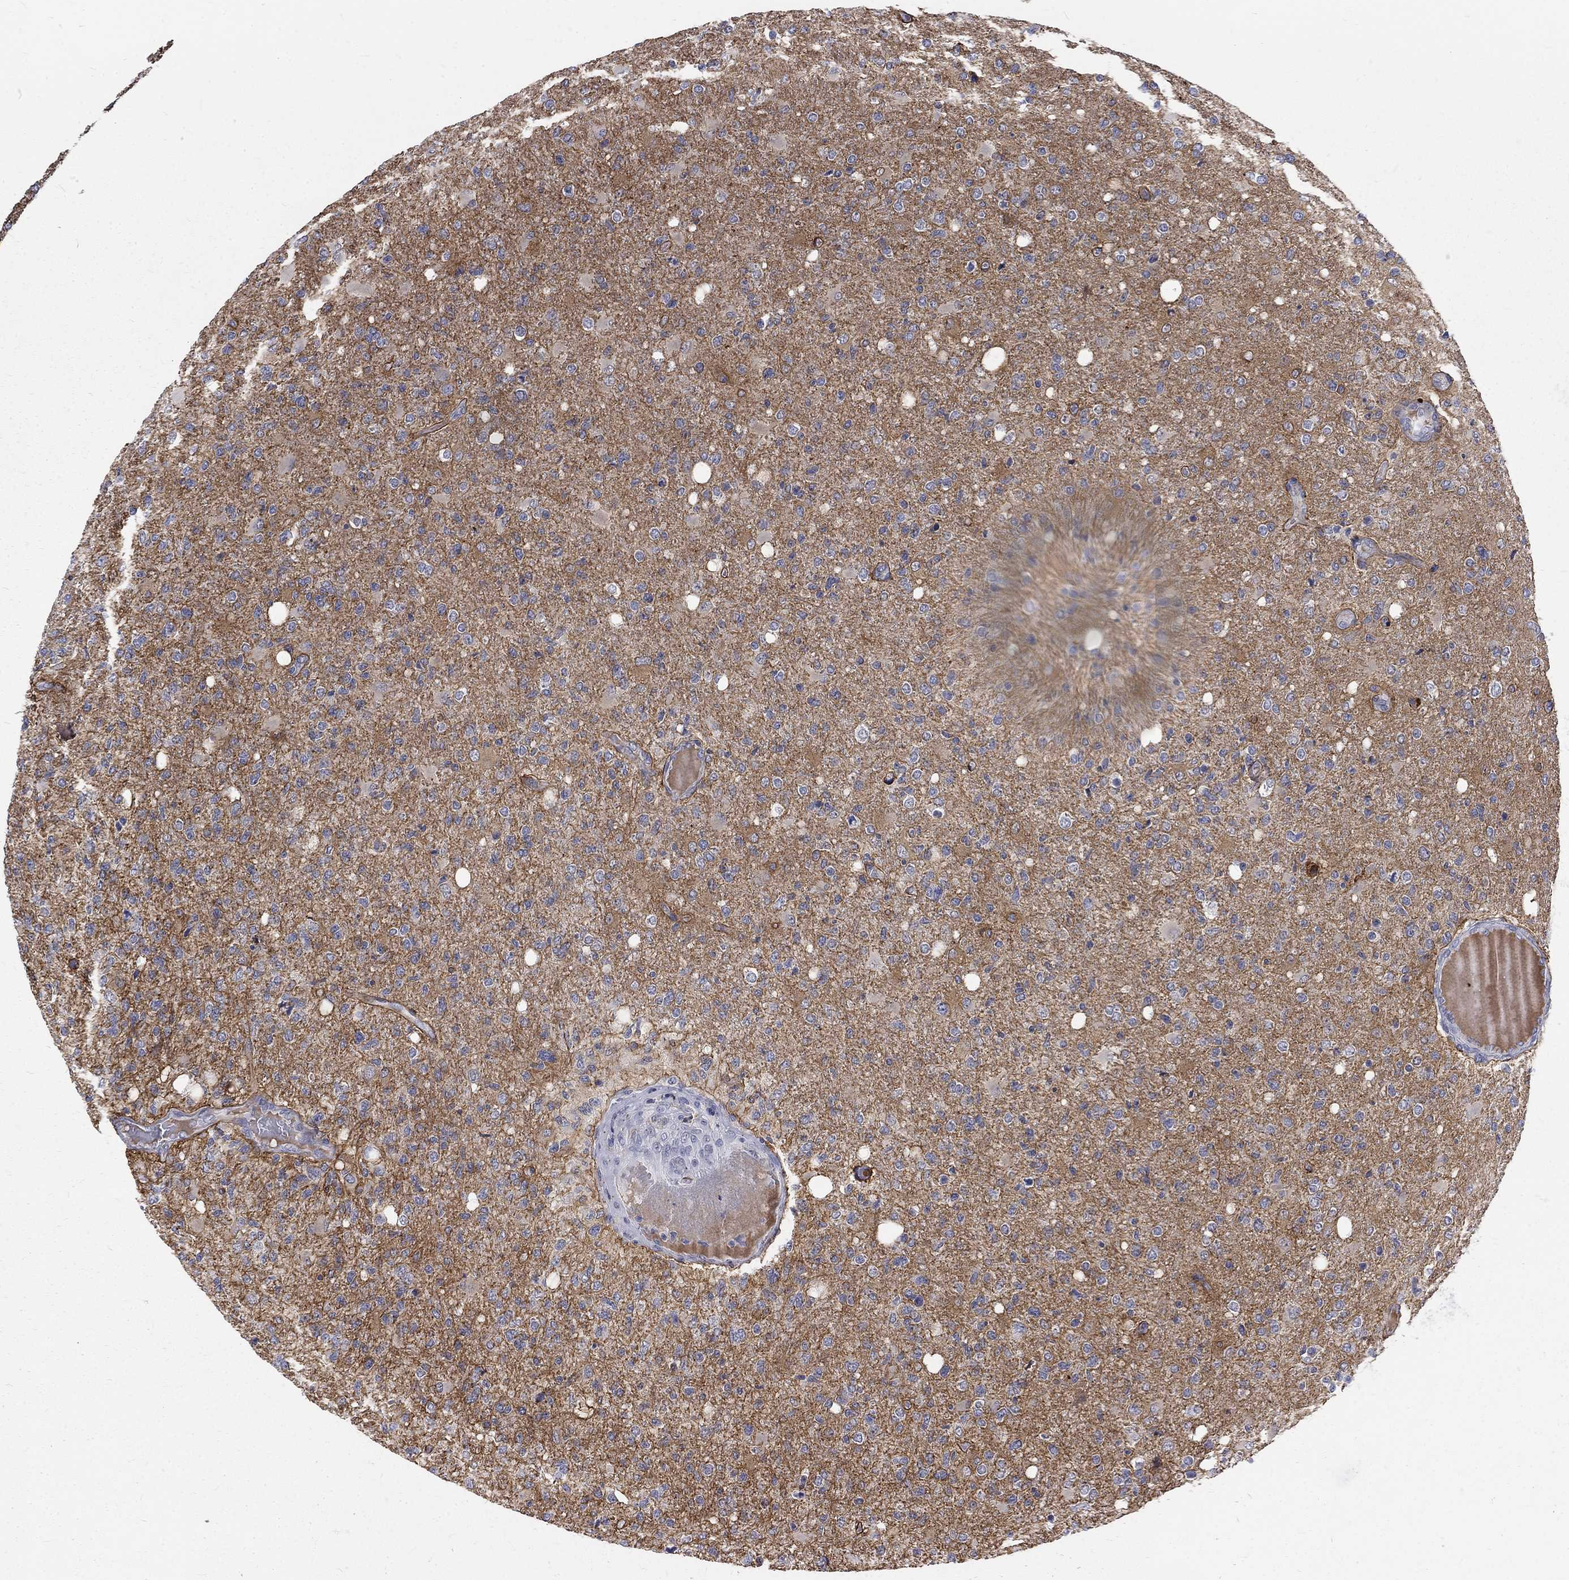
{"staining": {"intensity": "strong", "quantity": "<25%", "location": "cytoplasmic/membranous"}, "tissue": "glioma", "cell_type": "Tumor cells", "image_type": "cancer", "snomed": [{"axis": "morphology", "description": "Glioma, malignant, High grade"}, {"axis": "topography", "description": "Cerebral cortex"}], "caption": "Protein positivity by immunohistochemistry reveals strong cytoplasmic/membranous expression in approximately <25% of tumor cells in malignant glioma (high-grade).", "gene": "PHKA1", "patient": {"sex": "male", "age": 70}}